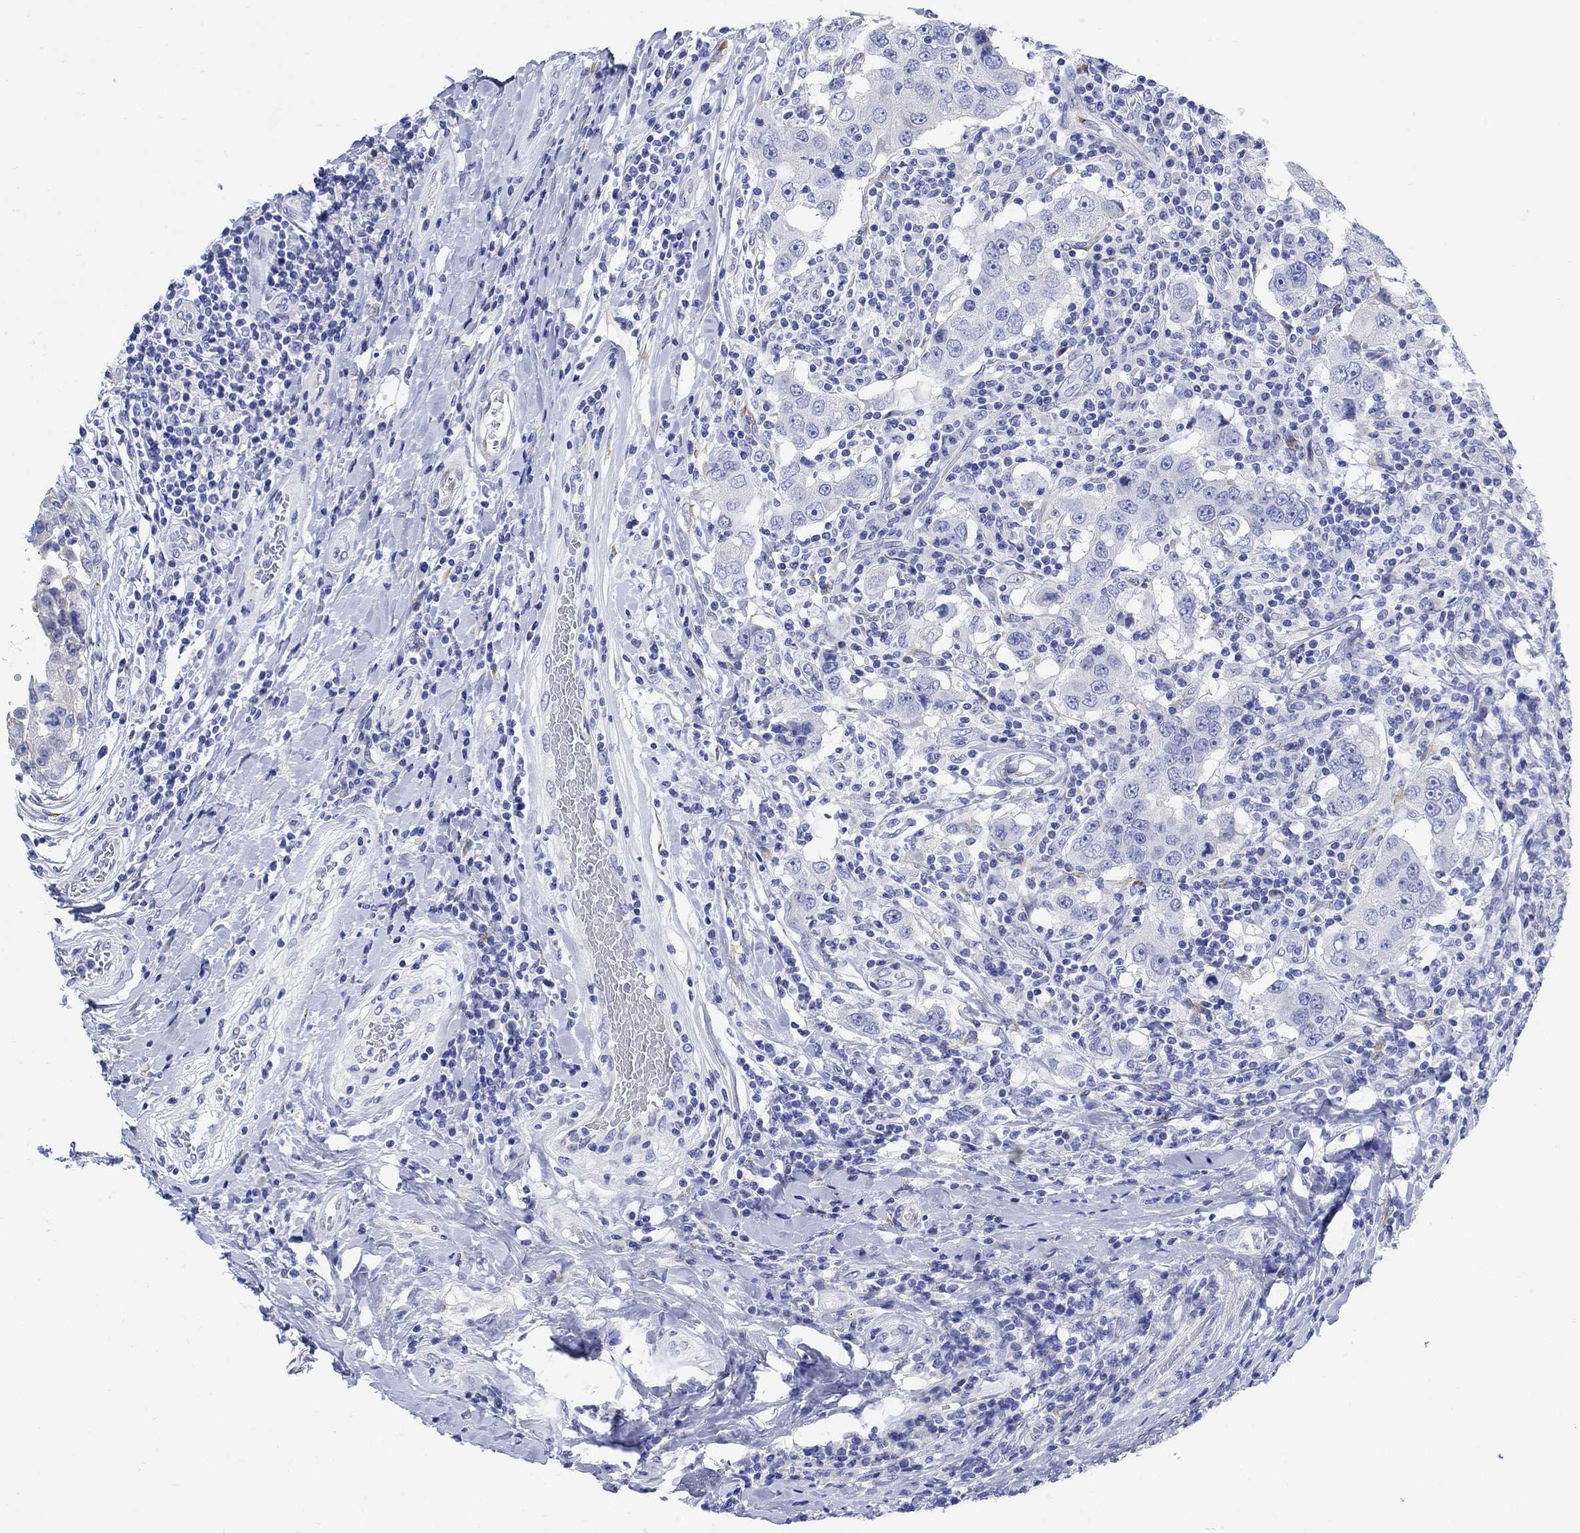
{"staining": {"intensity": "negative", "quantity": "none", "location": "none"}, "tissue": "breast cancer", "cell_type": "Tumor cells", "image_type": "cancer", "snomed": [{"axis": "morphology", "description": "Duct carcinoma"}, {"axis": "topography", "description": "Breast"}], "caption": "There is no significant staining in tumor cells of breast cancer (invasive ductal carcinoma). (Brightfield microscopy of DAB immunohistochemistry (IHC) at high magnification).", "gene": "MYL1", "patient": {"sex": "female", "age": 27}}